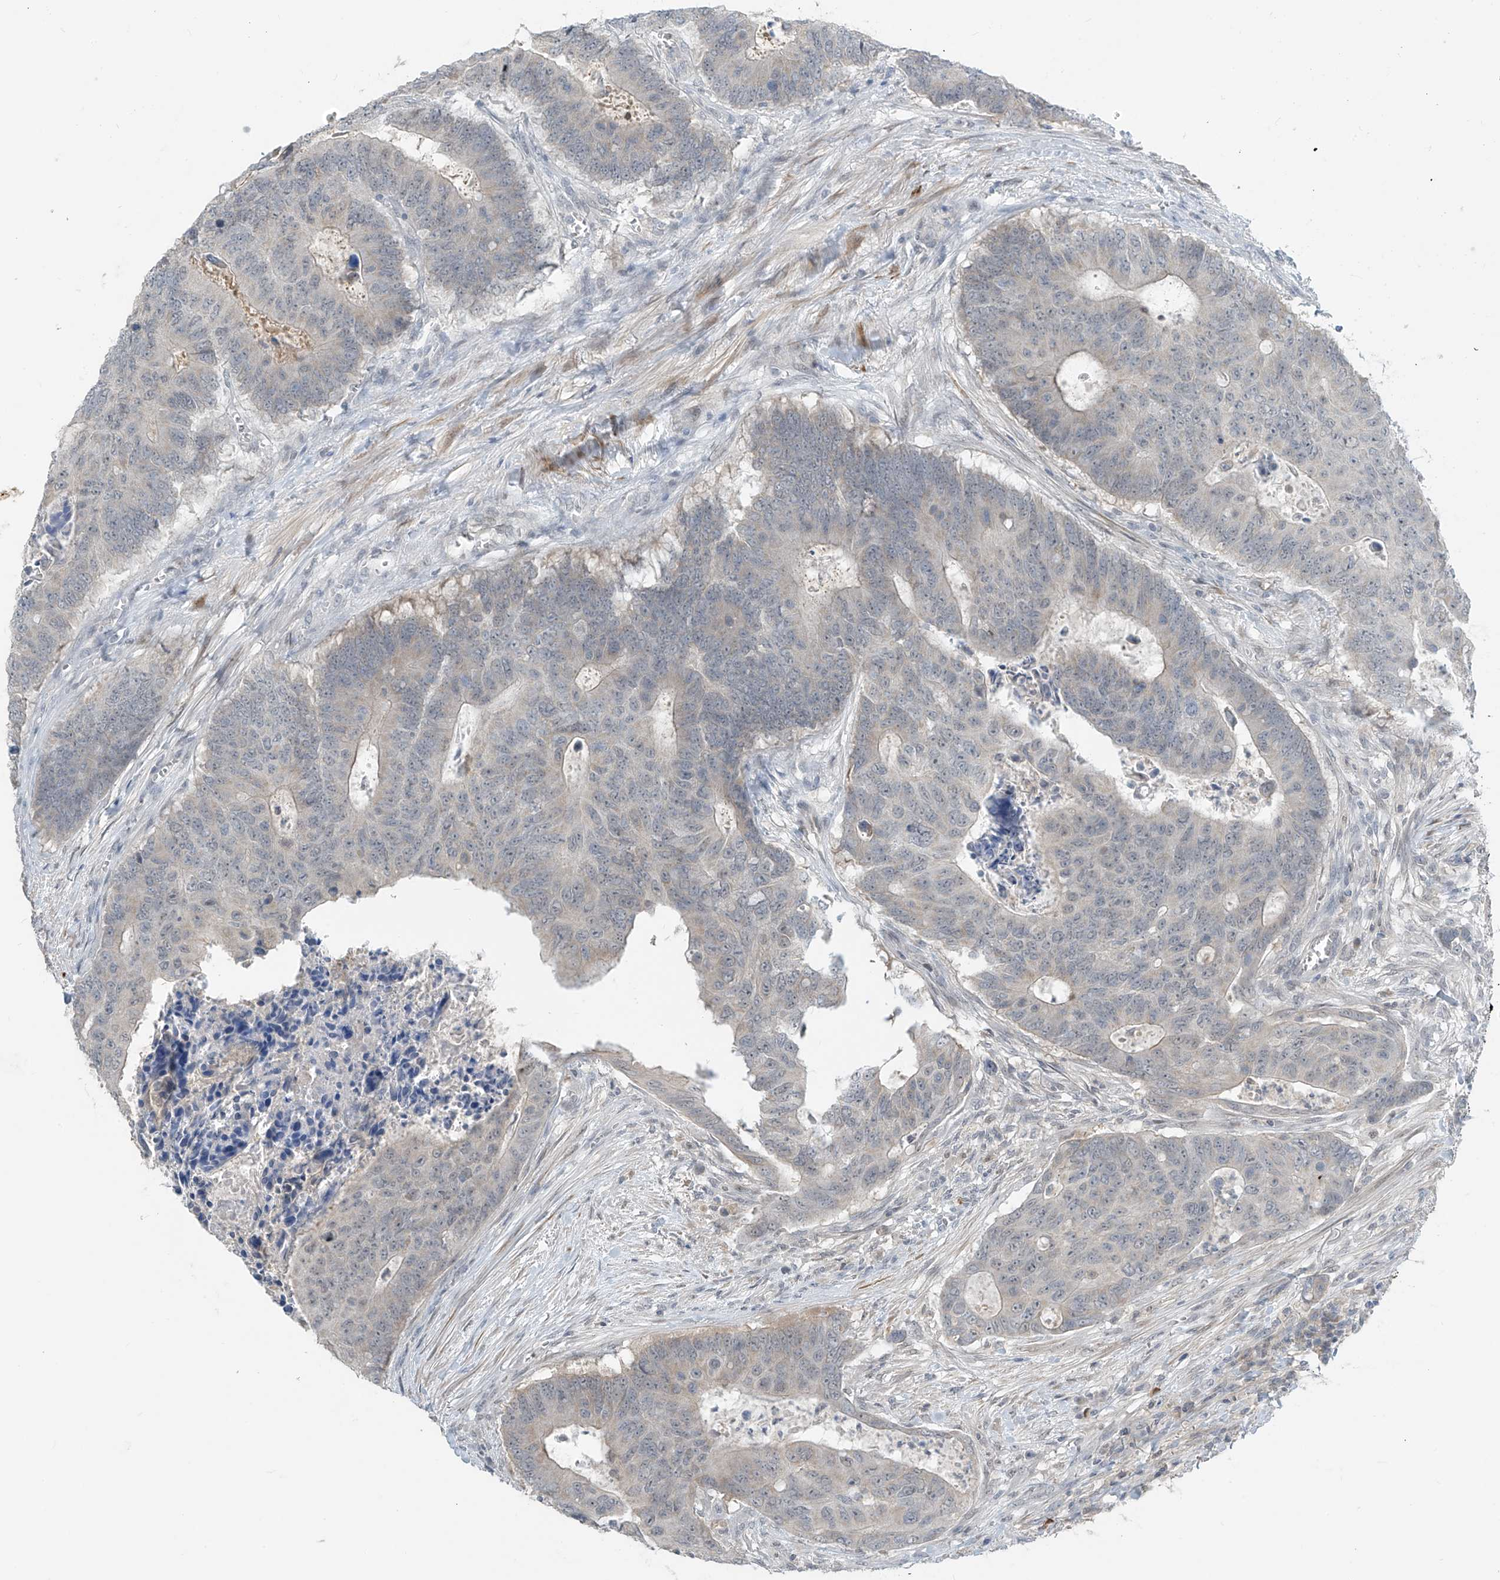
{"staining": {"intensity": "negative", "quantity": "none", "location": "none"}, "tissue": "colorectal cancer", "cell_type": "Tumor cells", "image_type": "cancer", "snomed": [{"axis": "morphology", "description": "Adenocarcinoma, NOS"}, {"axis": "topography", "description": "Colon"}], "caption": "There is no significant positivity in tumor cells of colorectal cancer (adenocarcinoma). (Immunohistochemistry (ihc), brightfield microscopy, high magnification).", "gene": "METAP1D", "patient": {"sex": "male", "age": 87}}